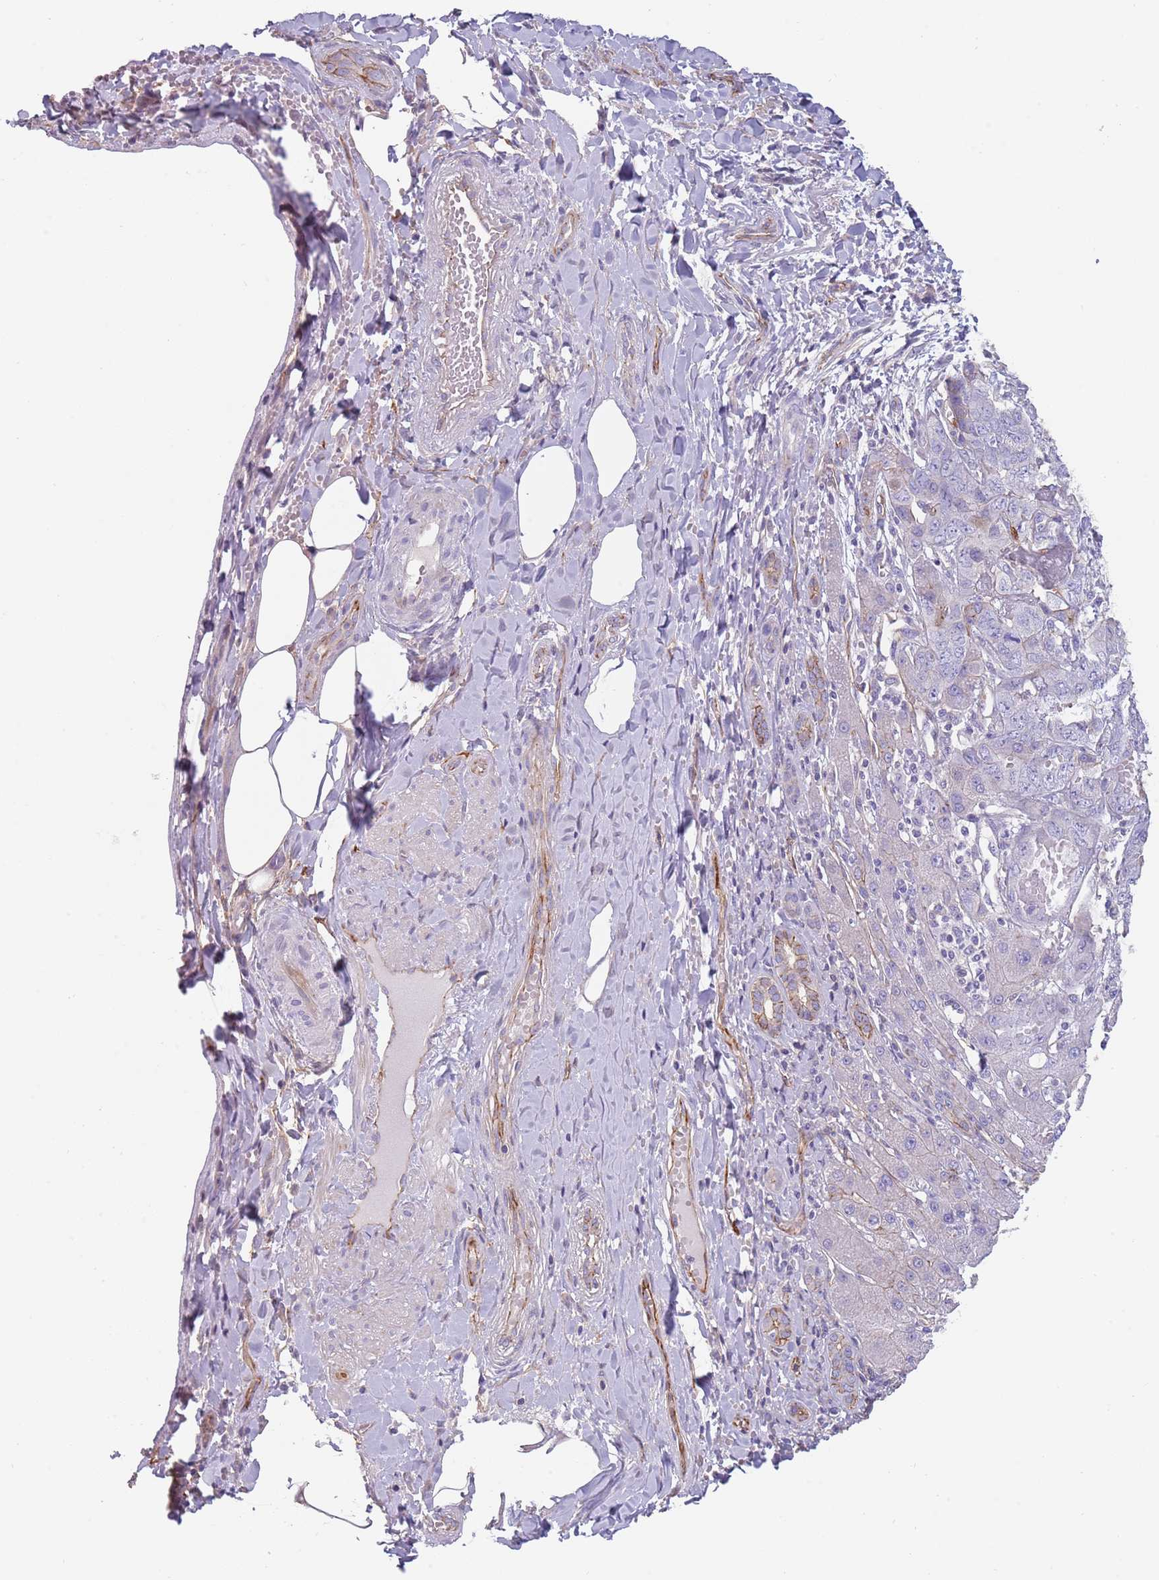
{"staining": {"intensity": "negative", "quantity": "none", "location": "none"}, "tissue": "liver cancer", "cell_type": "Tumor cells", "image_type": "cancer", "snomed": [{"axis": "morphology", "description": "Cholangiocarcinoma"}, {"axis": "topography", "description": "Liver"}], "caption": "A histopathology image of liver cancer (cholangiocarcinoma) stained for a protein demonstrates no brown staining in tumor cells.", "gene": "NBPF3", "patient": {"sex": "male", "age": 59}}